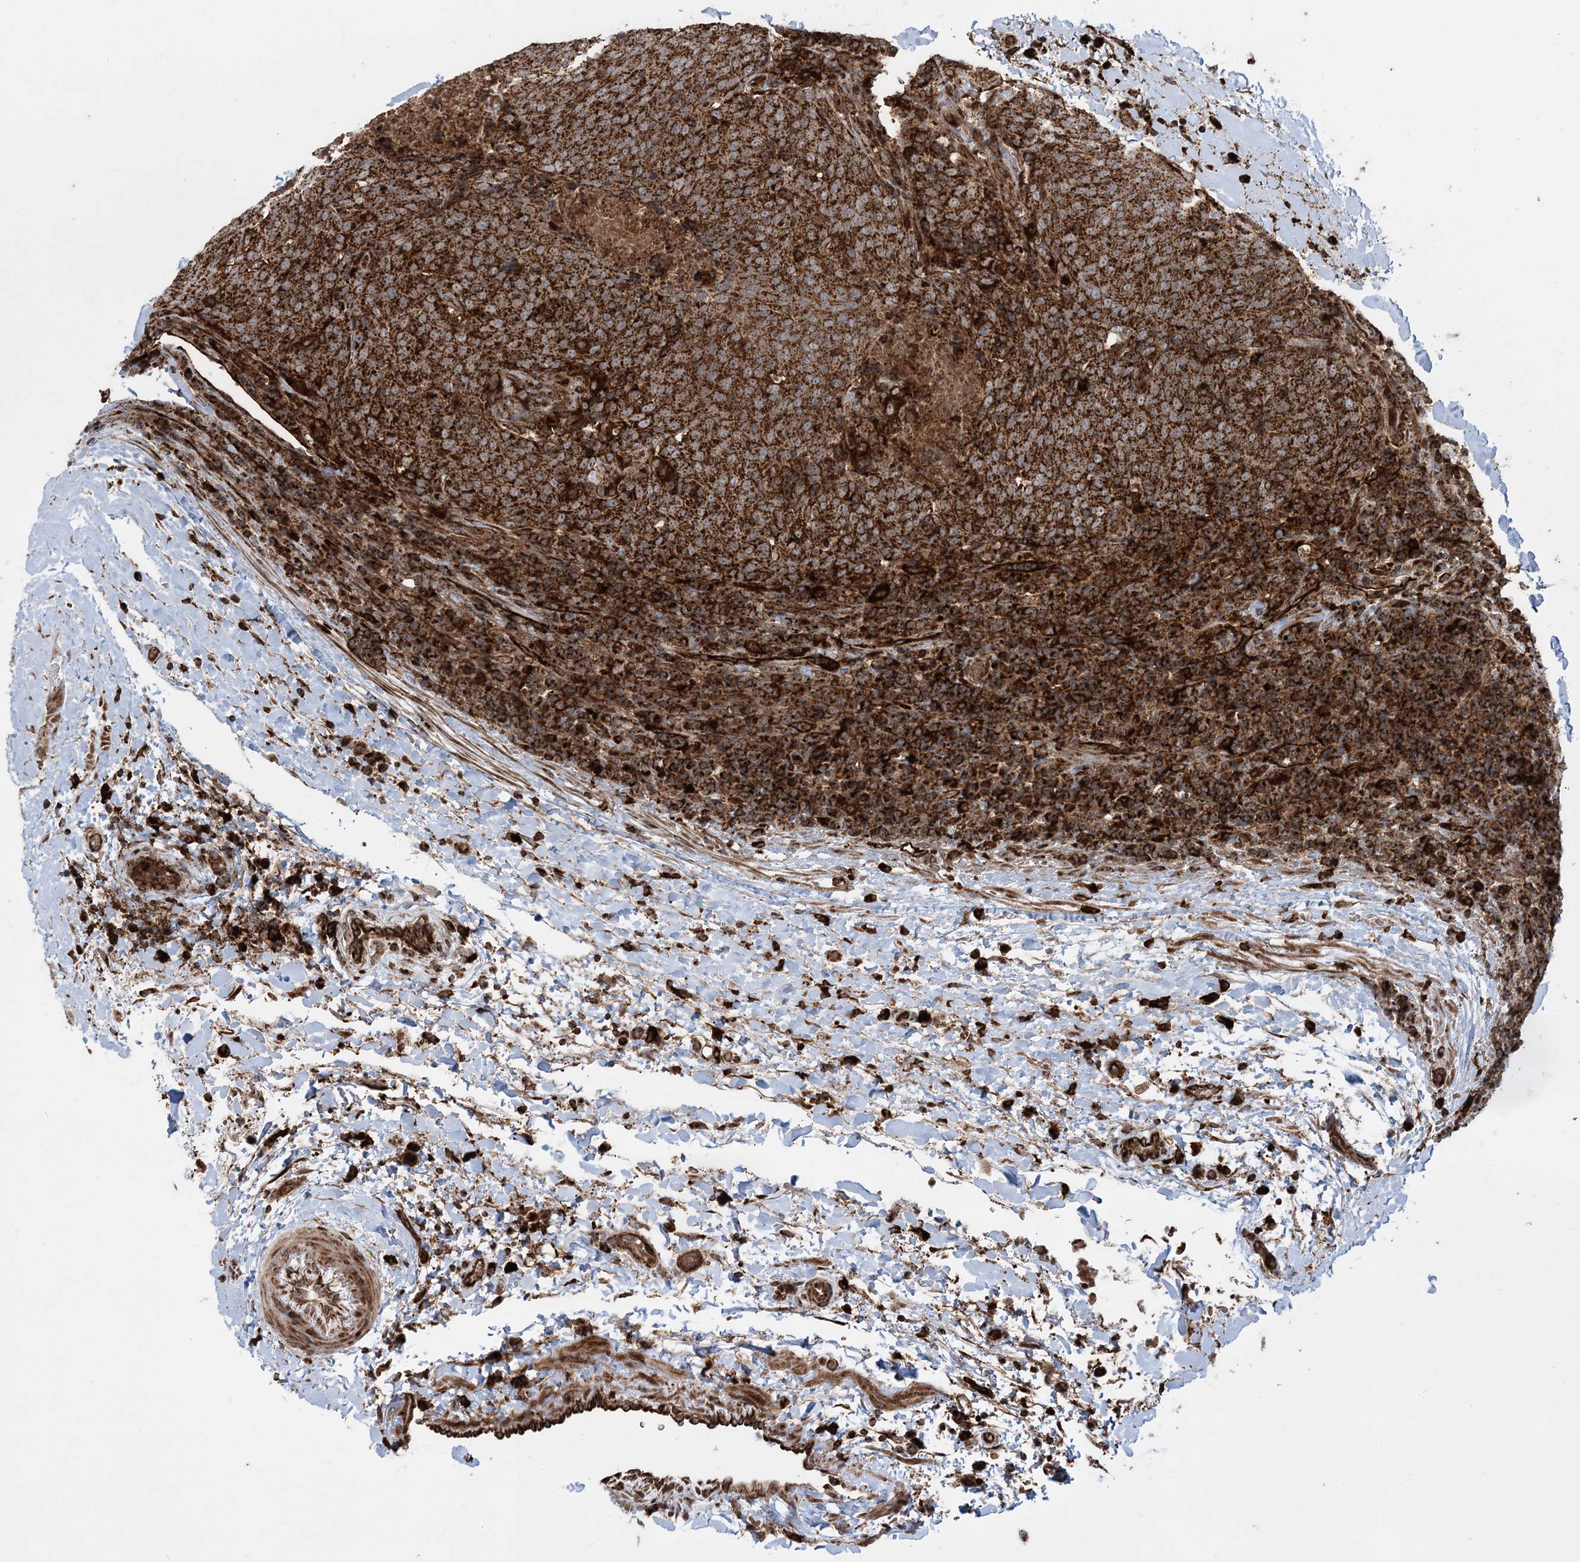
{"staining": {"intensity": "strong", "quantity": ">75%", "location": "cytoplasmic/membranous"}, "tissue": "head and neck cancer", "cell_type": "Tumor cells", "image_type": "cancer", "snomed": [{"axis": "morphology", "description": "Squamous cell carcinoma, NOS"}, {"axis": "morphology", "description": "Squamous cell carcinoma, metastatic, NOS"}, {"axis": "topography", "description": "Lymph node"}, {"axis": "topography", "description": "Head-Neck"}], "caption": "Immunohistochemical staining of head and neck cancer (metastatic squamous cell carcinoma) shows strong cytoplasmic/membranous protein positivity in approximately >75% of tumor cells.", "gene": "LRPPRC", "patient": {"sex": "male", "age": 62}}